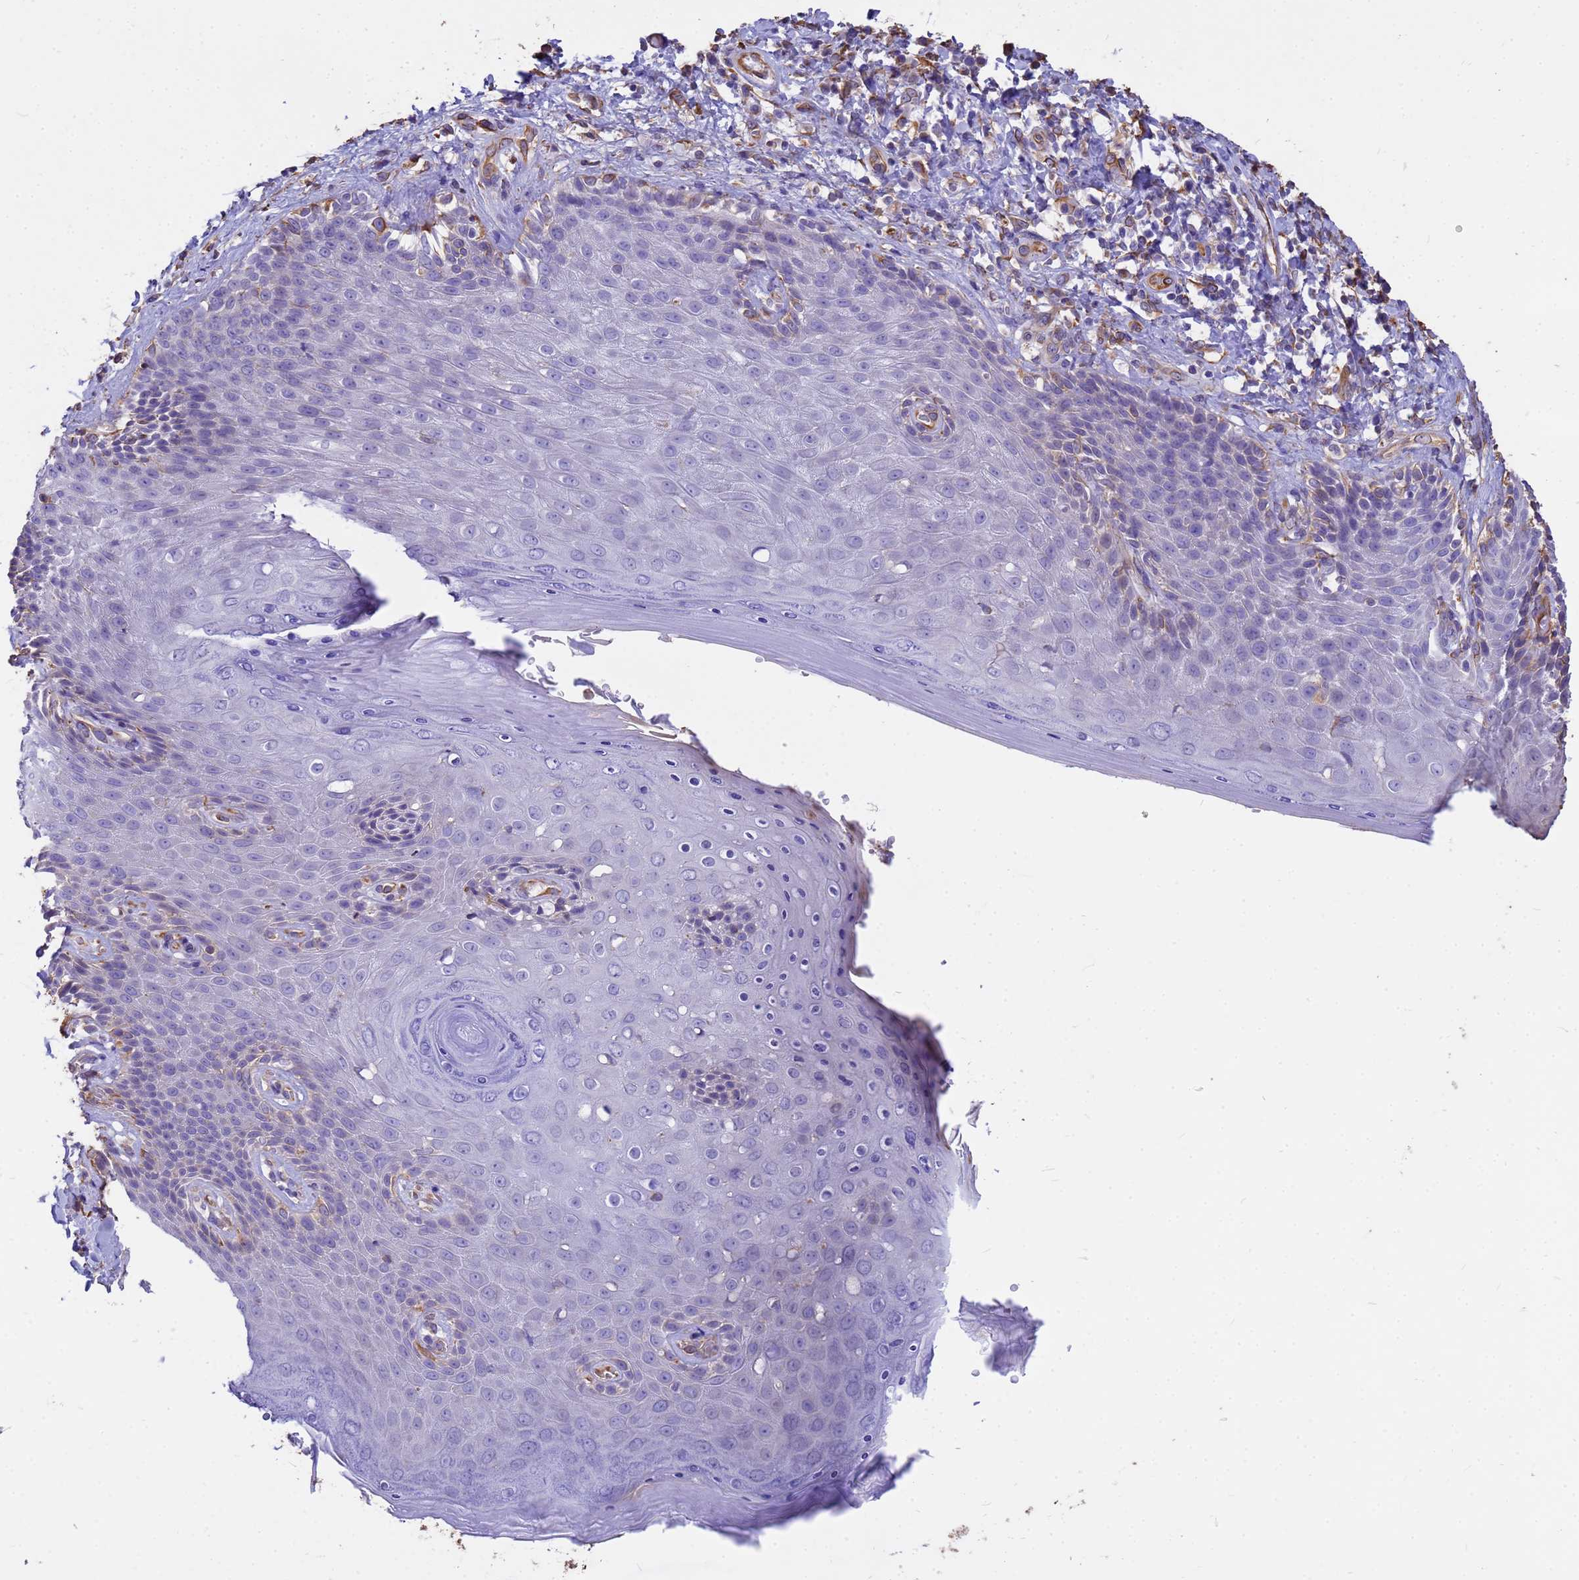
{"staining": {"intensity": "moderate", "quantity": "<25%", "location": "cytoplasmic/membranous"}, "tissue": "skin", "cell_type": "Epidermal cells", "image_type": "normal", "snomed": [{"axis": "morphology", "description": "Normal tissue, NOS"}, {"axis": "topography", "description": "Anal"}], "caption": "This is a micrograph of immunohistochemistry staining of benign skin, which shows moderate expression in the cytoplasmic/membranous of epidermal cells.", "gene": "TCEAL3", "patient": {"sex": "female", "age": 89}}